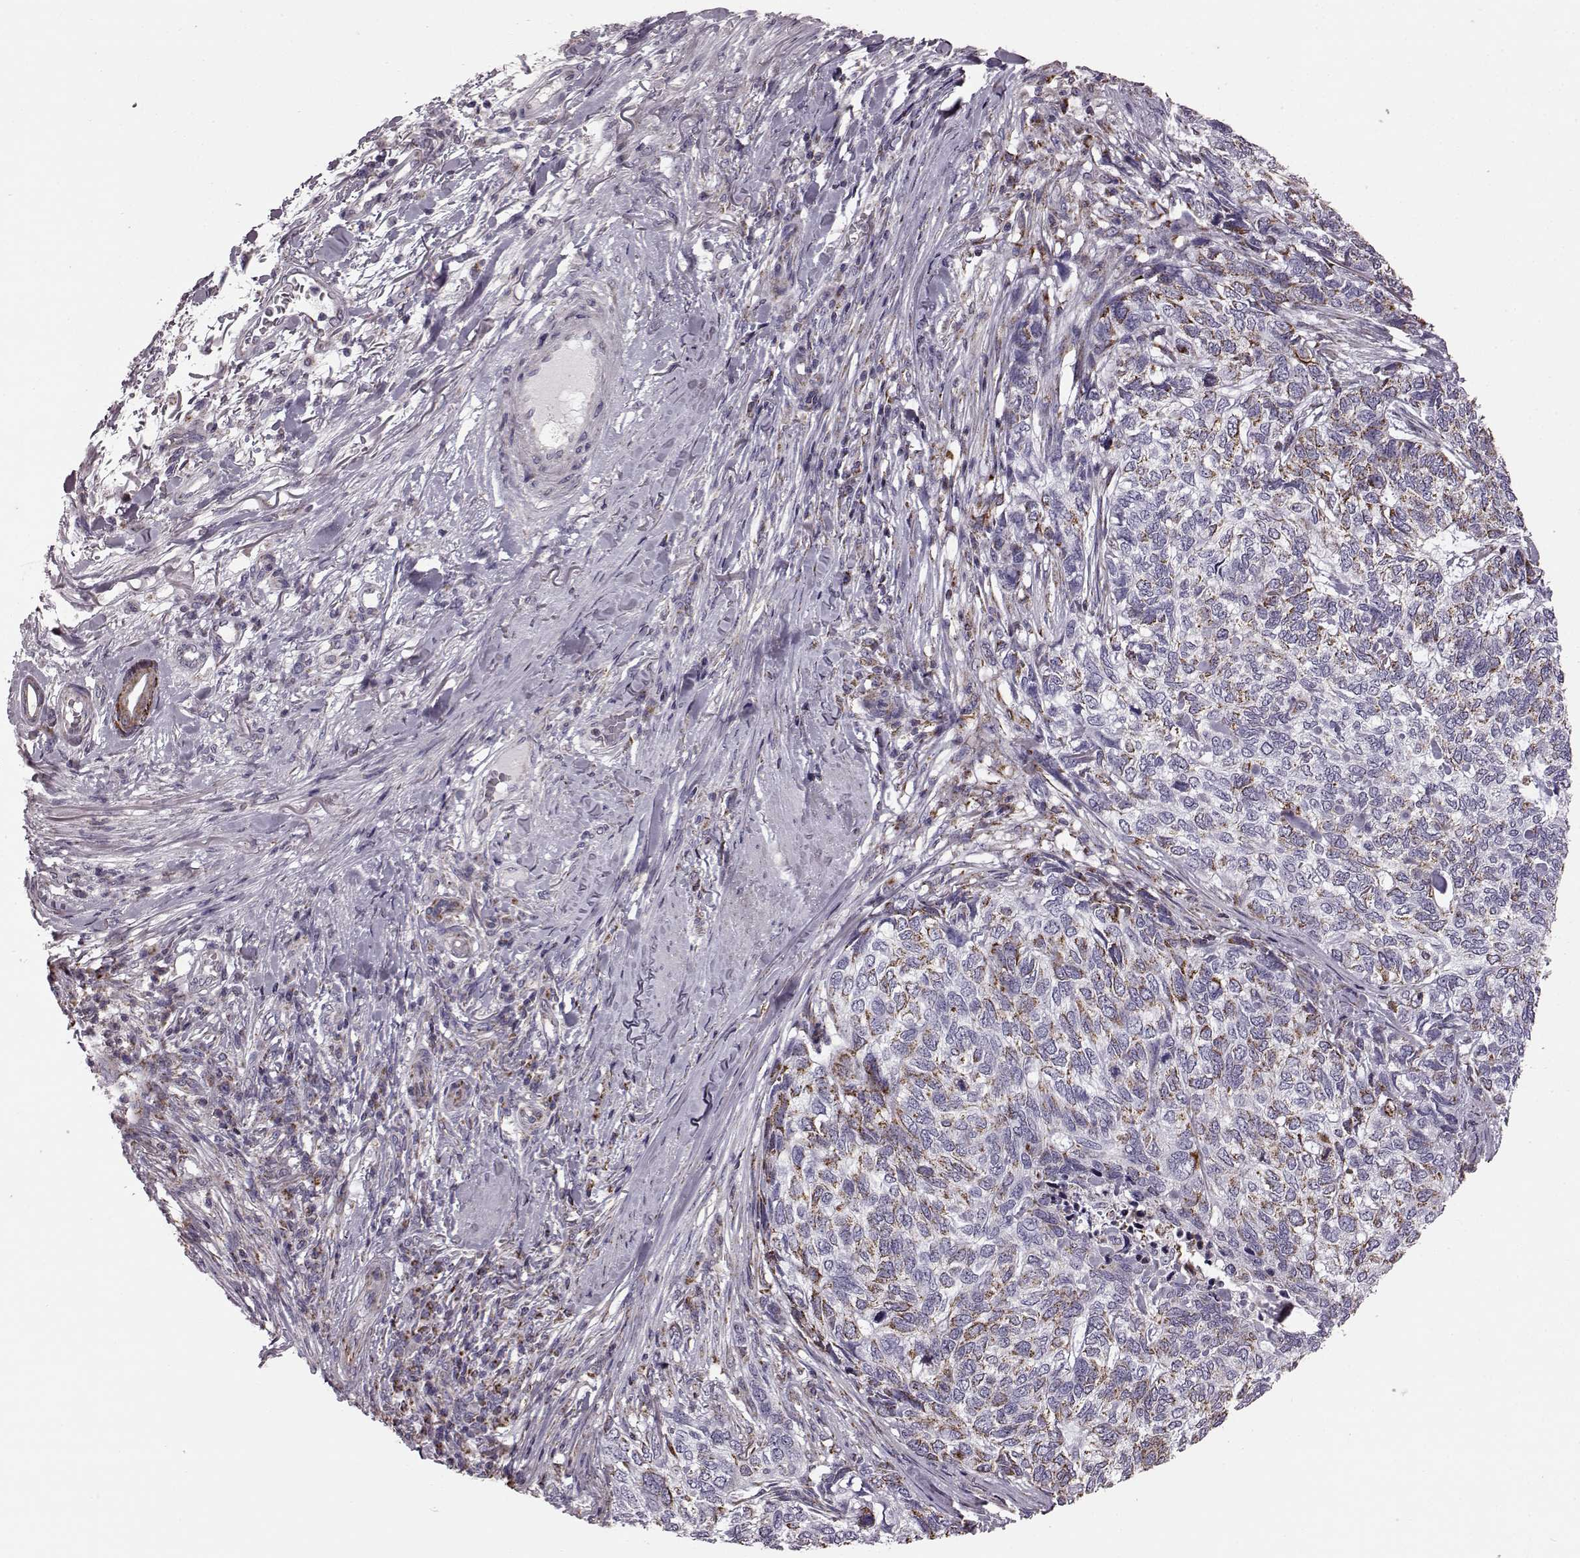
{"staining": {"intensity": "moderate", "quantity": ">75%", "location": "cytoplasmic/membranous"}, "tissue": "skin cancer", "cell_type": "Tumor cells", "image_type": "cancer", "snomed": [{"axis": "morphology", "description": "Basal cell carcinoma"}, {"axis": "topography", "description": "Skin"}], "caption": "Skin cancer (basal cell carcinoma) stained for a protein shows moderate cytoplasmic/membranous positivity in tumor cells.", "gene": "ATP5MF", "patient": {"sex": "female", "age": 65}}